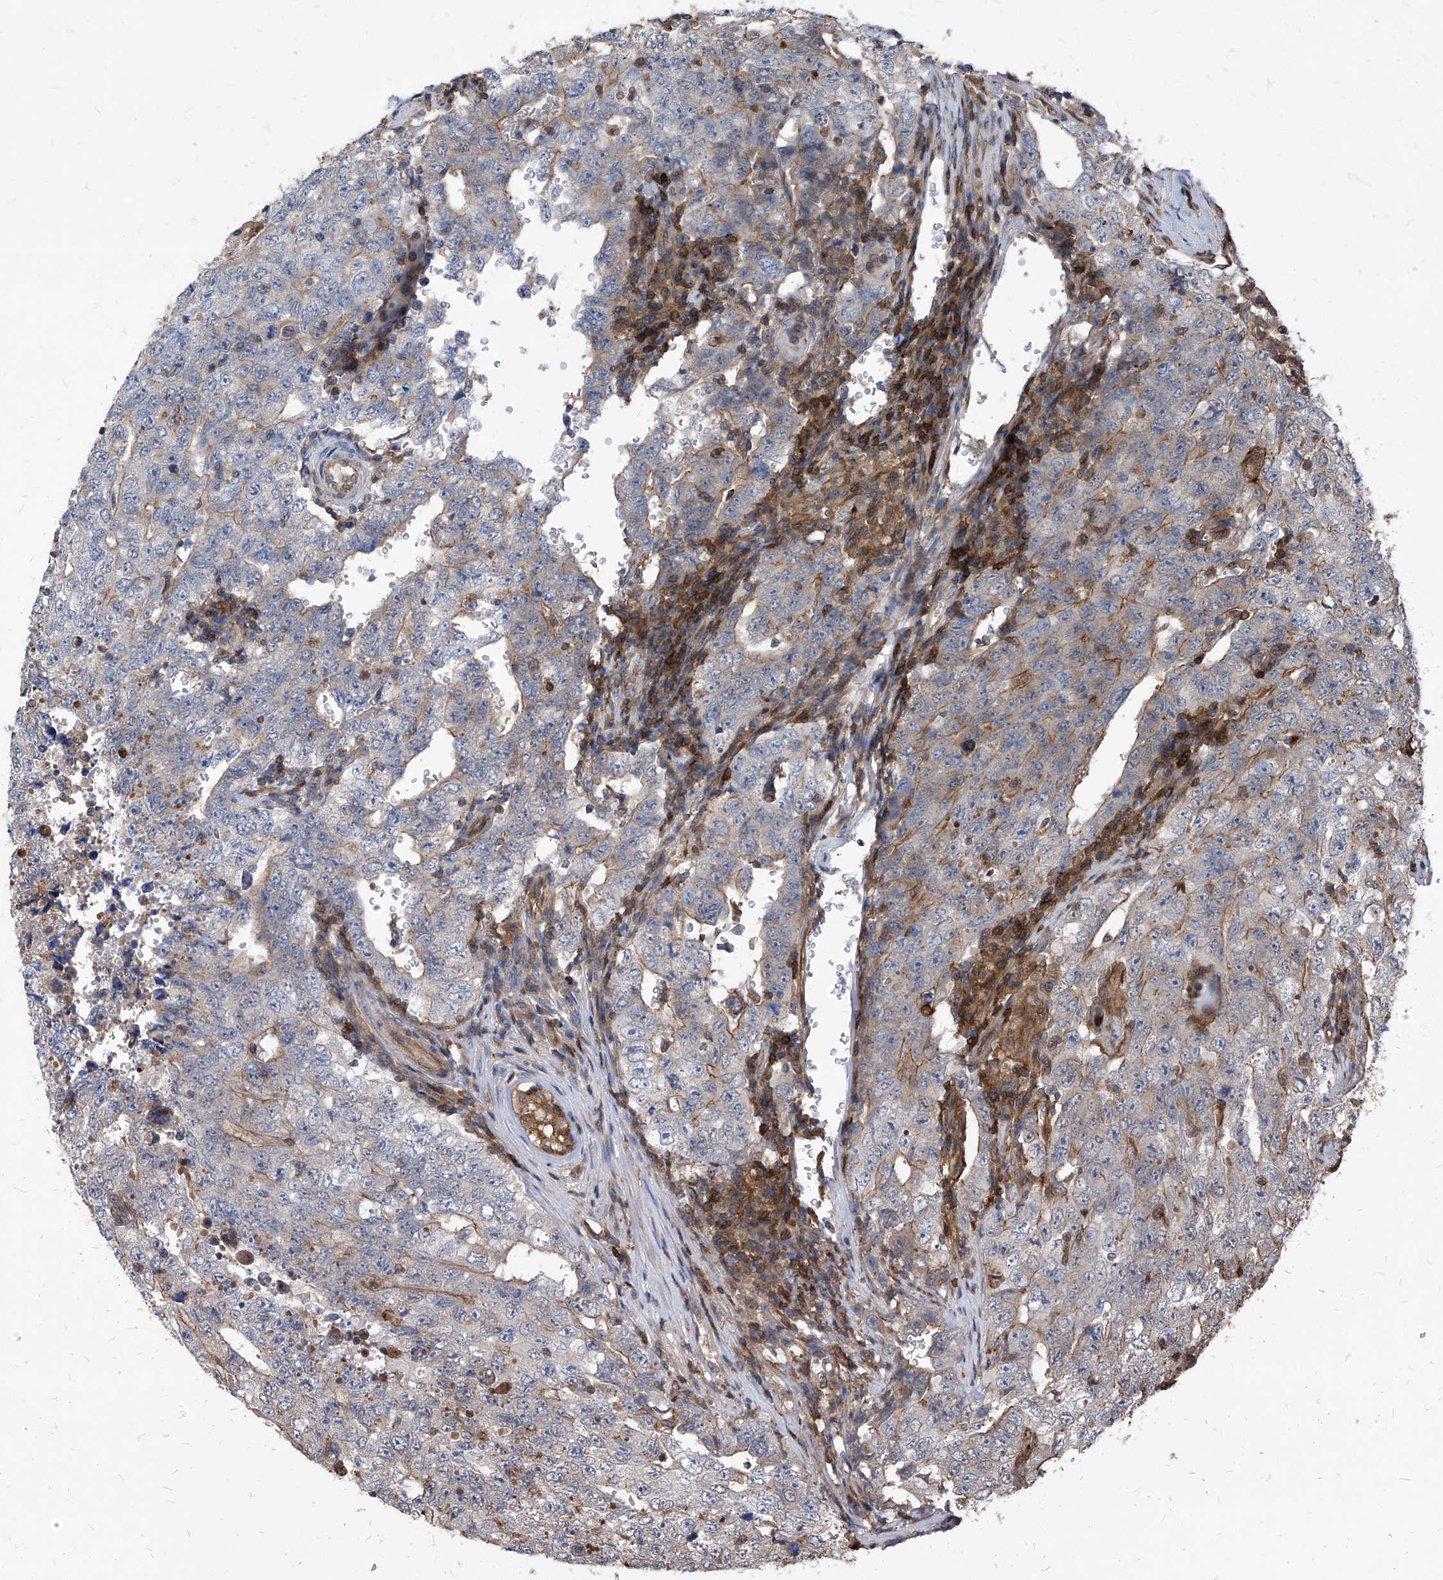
{"staining": {"intensity": "weak", "quantity": "<25%", "location": "cytoplasmic/membranous"}, "tissue": "testis cancer", "cell_type": "Tumor cells", "image_type": "cancer", "snomed": [{"axis": "morphology", "description": "Carcinoma, Embryonal, NOS"}, {"axis": "topography", "description": "Testis"}], "caption": "This is an immunohistochemistry (IHC) image of human embryonal carcinoma (testis). There is no positivity in tumor cells.", "gene": "ABRACL", "patient": {"sex": "male", "age": 26}}